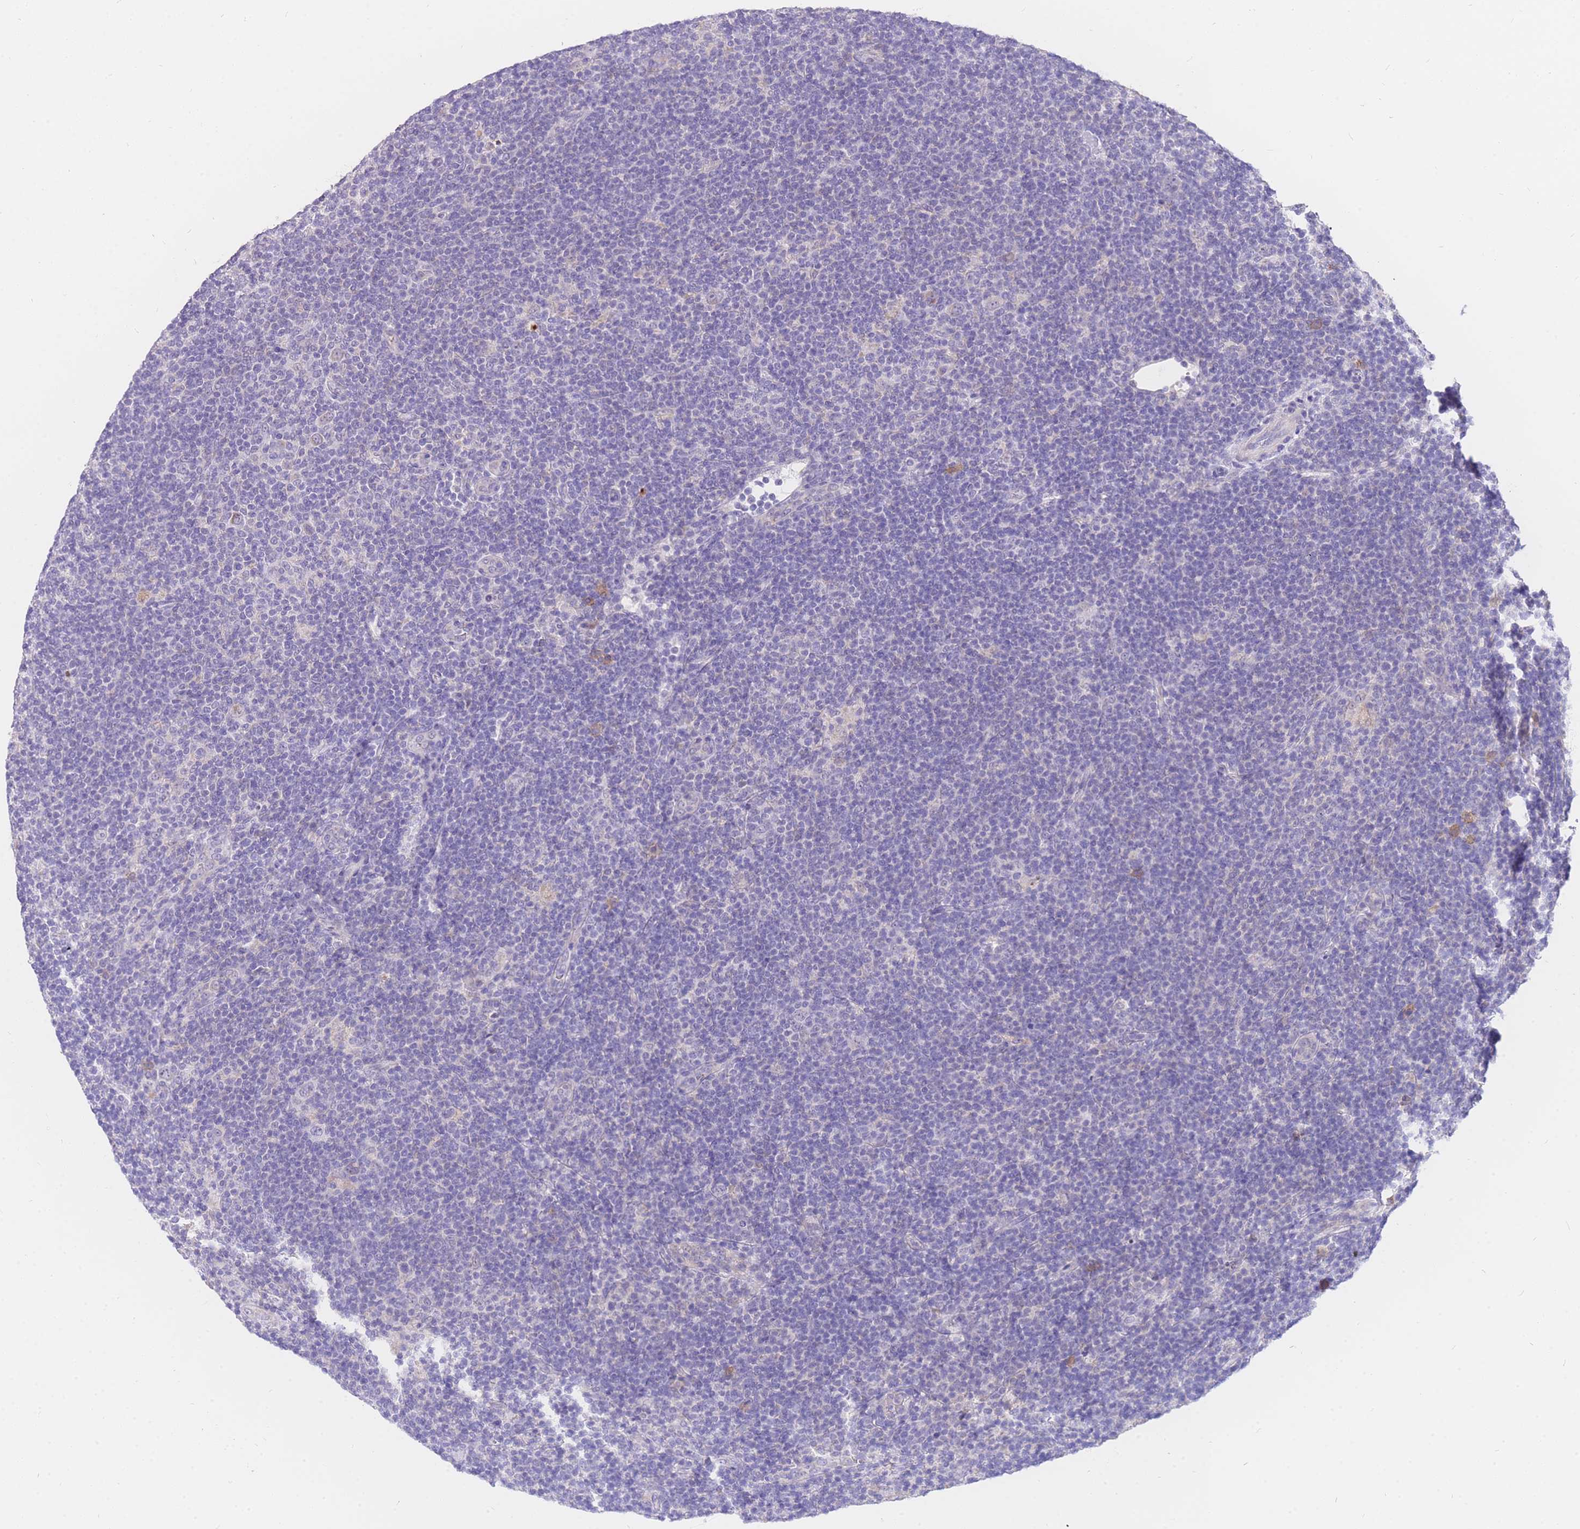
{"staining": {"intensity": "negative", "quantity": "none", "location": "none"}, "tissue": "lymphoma", "cell_type": "Tumor cells", "image_type": "cancer", "snomed": [{"axis": "morphology", "description": "Hodgkin's disease, NOS"}, {"axis": "topography", "description": "Lymph node"}], "caption": "DAB immunohistochemical staining of lymphoma demonstrates no significant positivity in tumor cells. (Immunohistochemistry (ihc), brightfield microscopy, high magnification).", "gene": "C2orf88", "patient": {"sex": "female", "age": 57}}